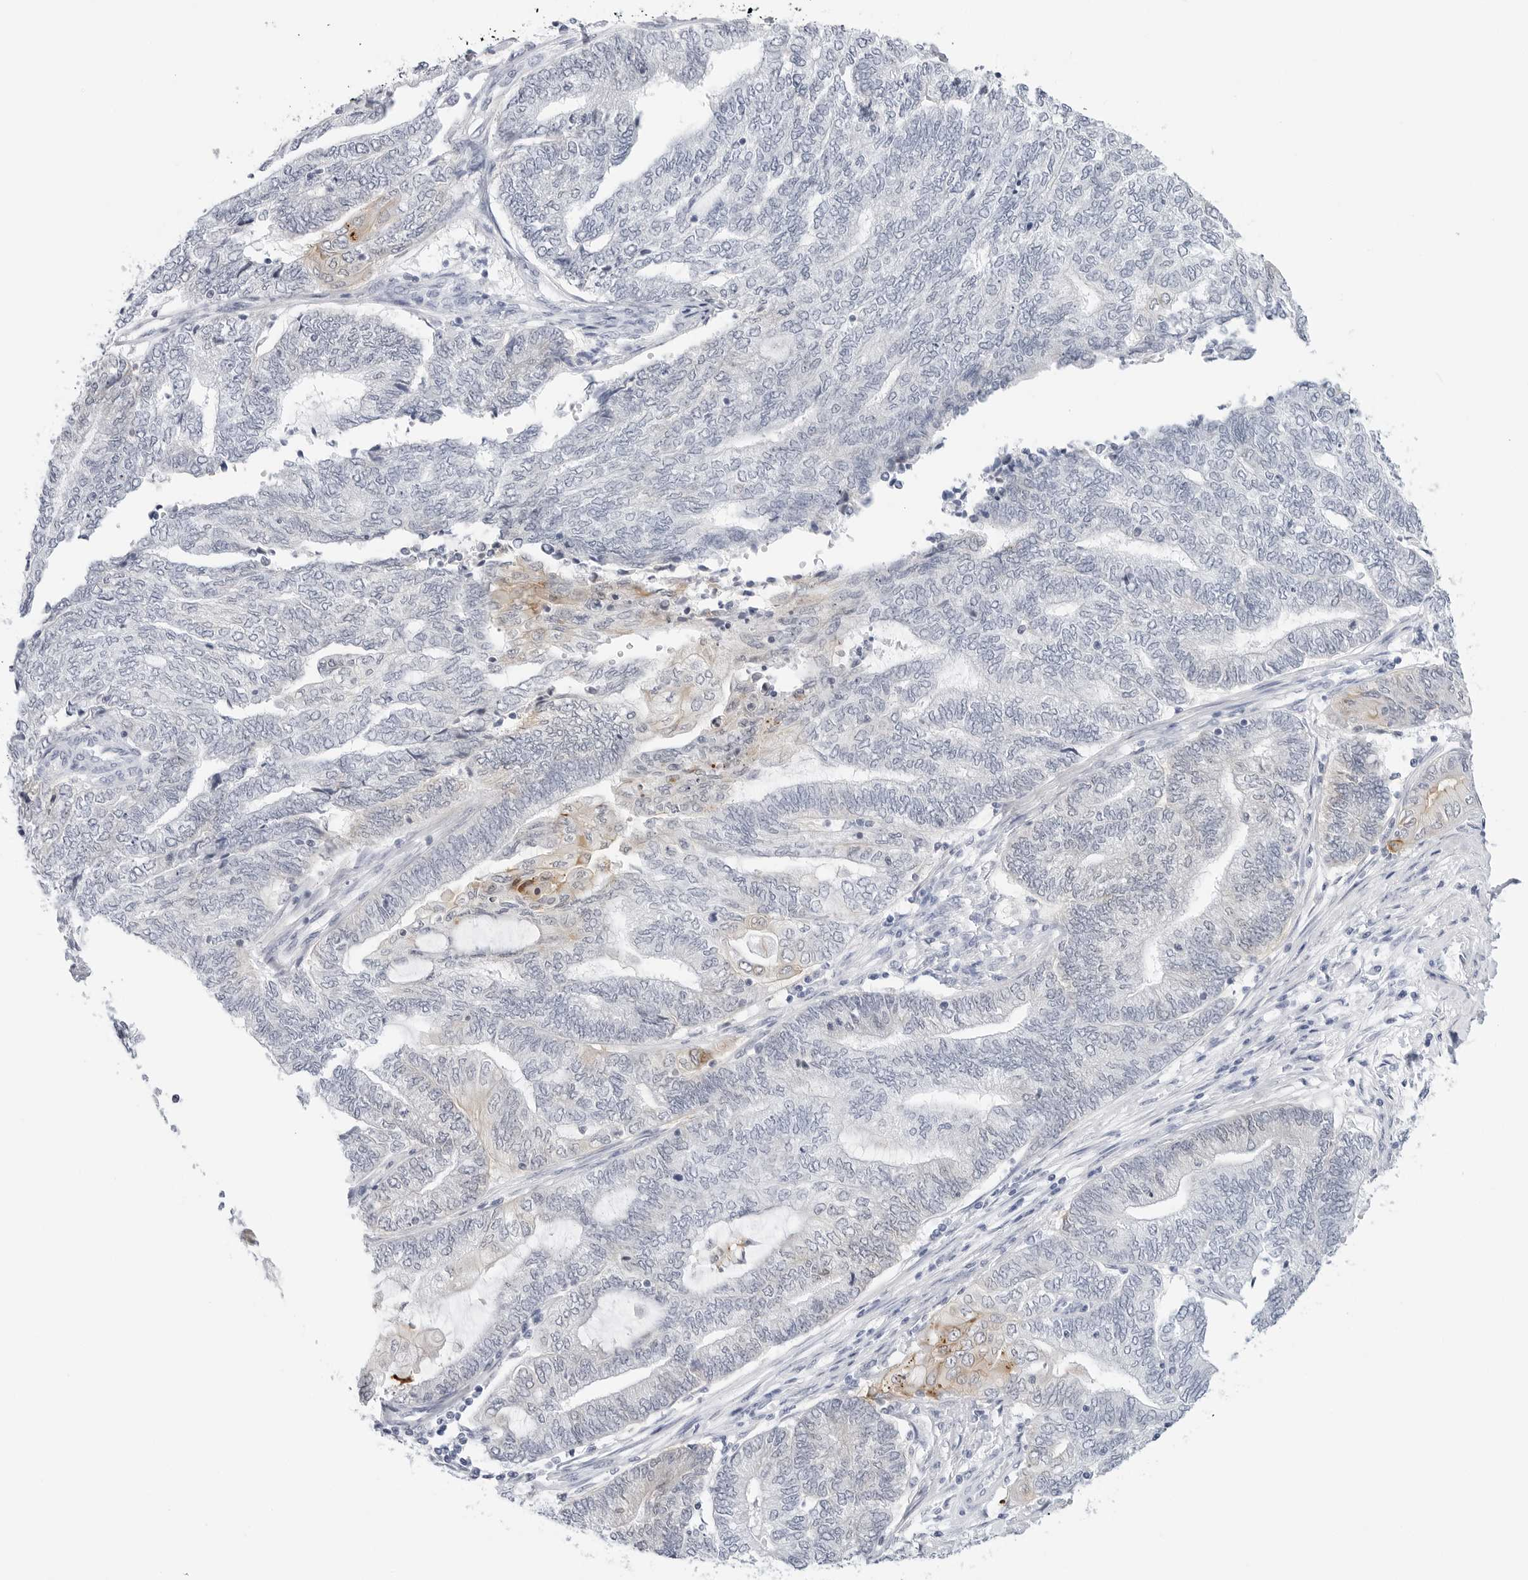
{"staining": {"intensity": "negative", "quantity": "none", "location": "none"}, "tissue": "endometrial cancer", "cell_type": "Tumor cells", "image_type": "cancer", "snomed": [{"axis": "morphology", "description": "Adenocarcinoma, NOS"}, {"axis": "topography", "description": "Uterus"}, {"axis": "topography", "description": "Endometrium"}], "caption": "Protein analysis of endometrial adenocarcinoma demonstrates no significant staining in tumor cells.", "gene": "SLC19A1", "patient": {"sex": "female", "age": 70}}